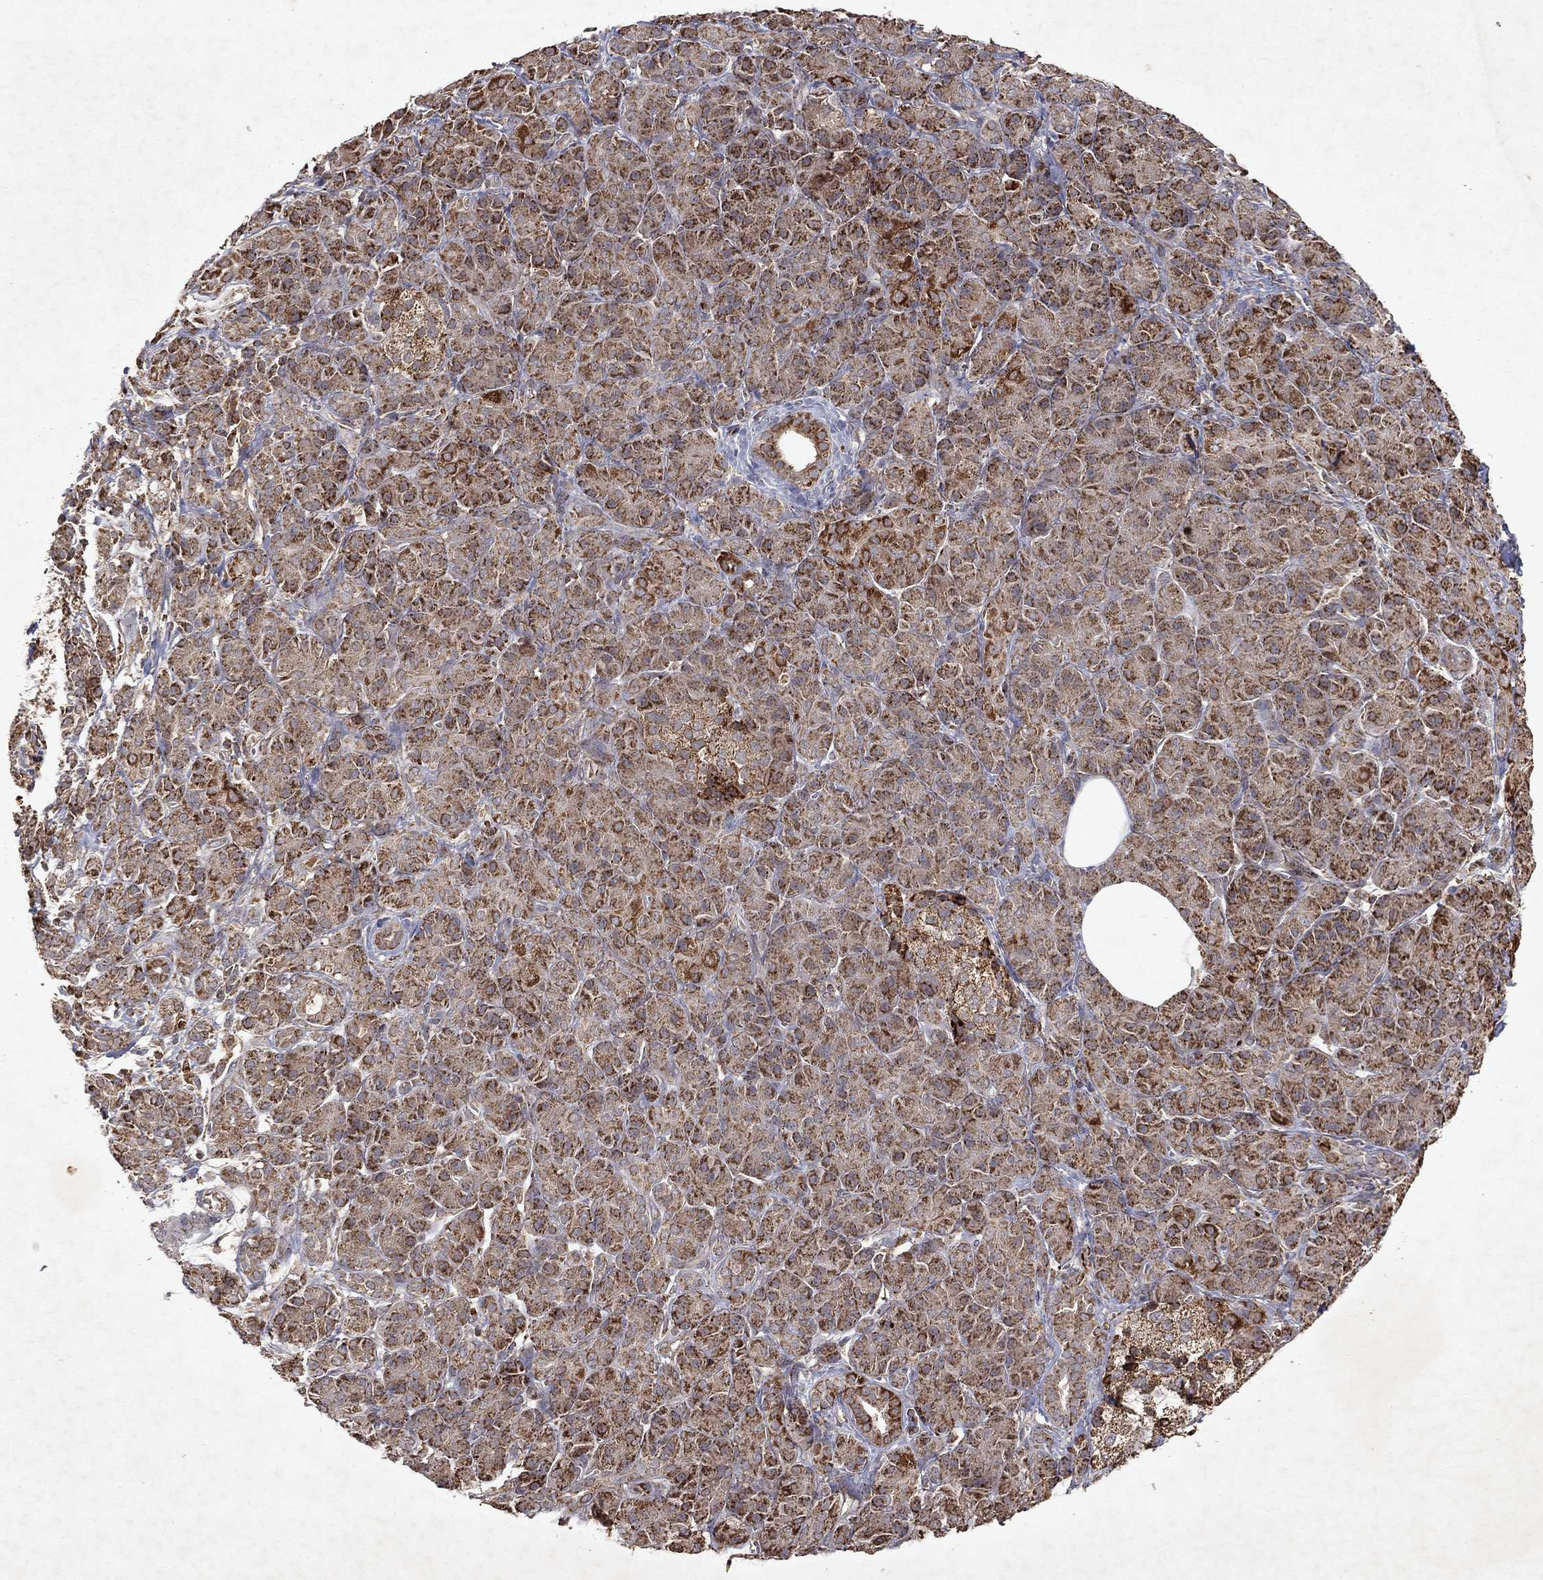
{"staining": {"intensity": "strong", "quantity": "<25%", "location": "cytoplasmic/membranous"}, "tissue": "pancreatic cancer", "cell_type": "Tumor cells", "image_type": "cancer", "snomed": [{"axis": "morphology", "description": "Adenocarcinoma, NOS"}, {"axis": "topography", "description": "Pancreas"}], "caption": "A medium amount of strong cytoplasmic/membranous expression is identified in about <25% of tumor cells in pancreatic cancer tissue.", "gene": "PYROXD2", "patient": {"sex": "male", "age": 61}}